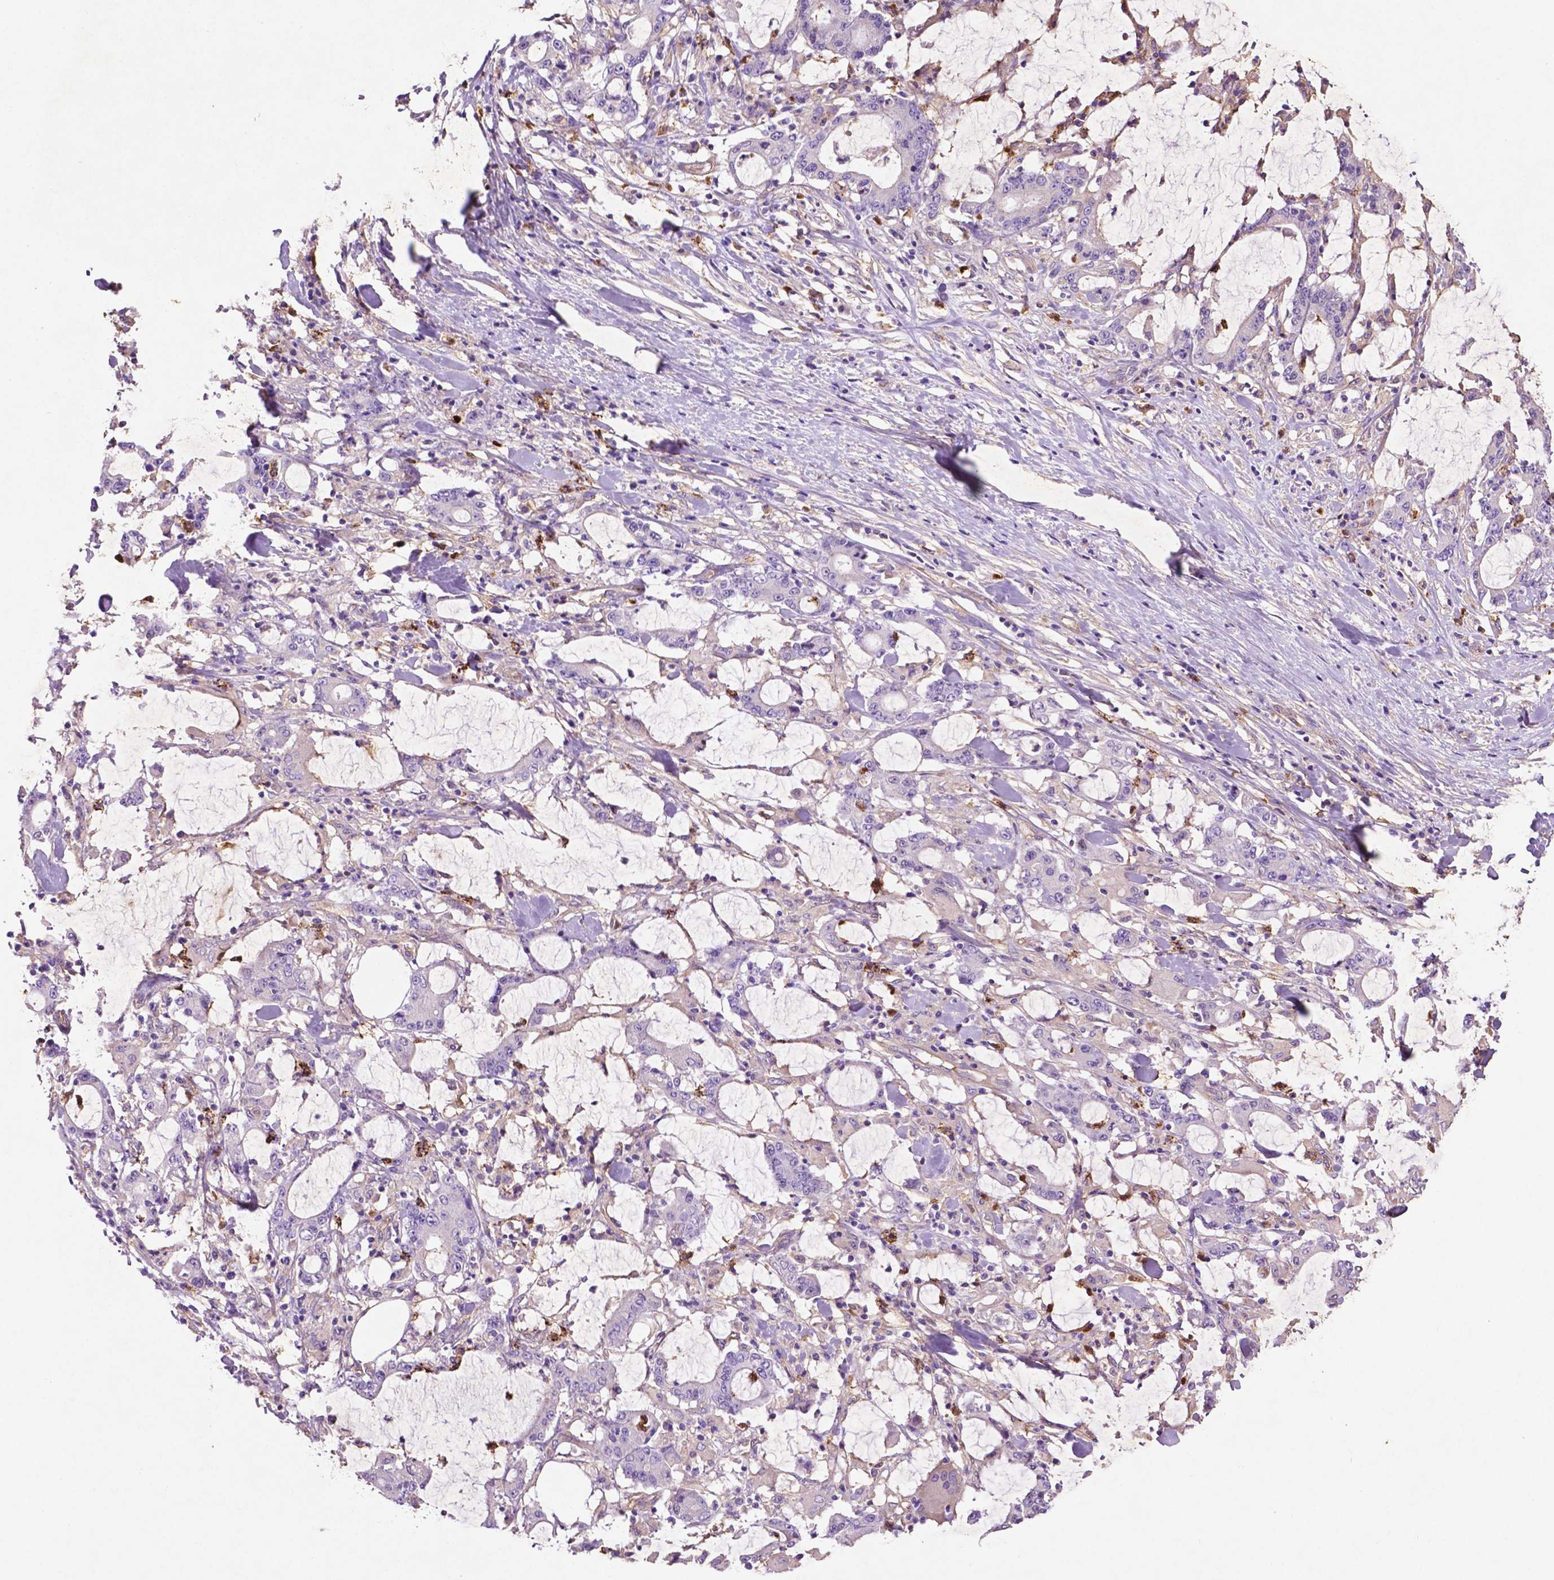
{"staining": {"intensity": "negative", "quantity": "none", "location": "none"}, "tissue": "stomach cancer", "cell_type": "Tumor cells", "image_type": "cancer", "snomed": [{"axis": "morphology", "description": "Adenocarcinoma, NOS"}, {"axis": "topography", "description": "Stomach, upper"}], "caption": "Stomach cancer was stained to show a protein in brown. There is no significant staining in tumor cells.", "gene": "GDPD5", "patient": {"sex": "male", "age": 68}}